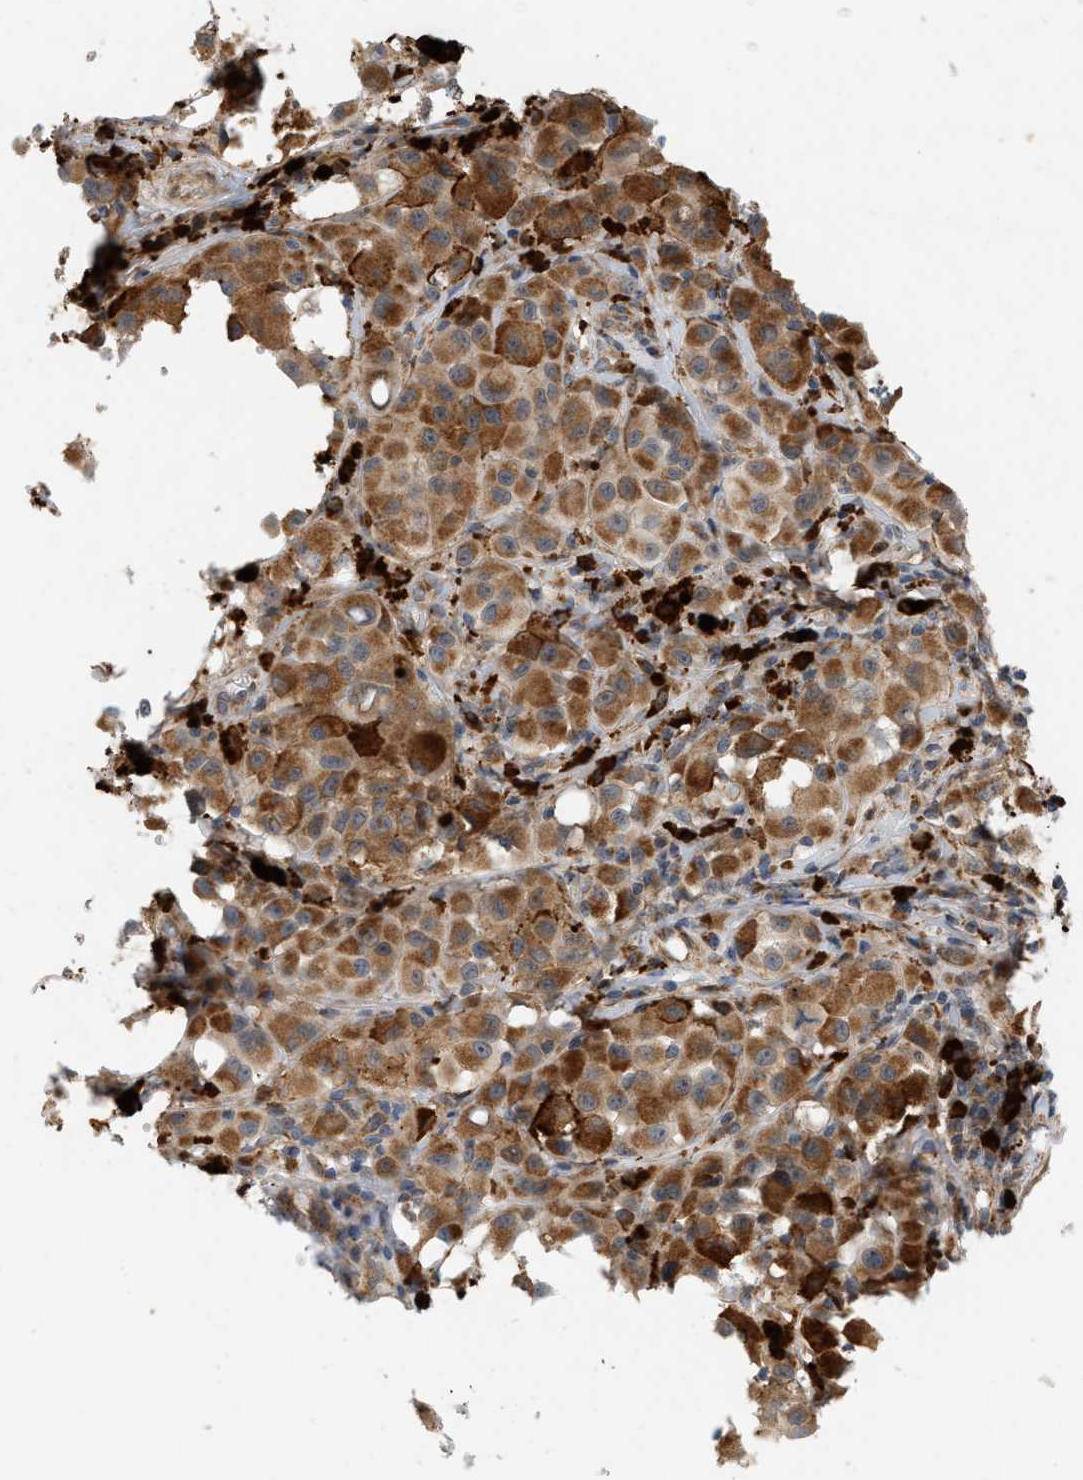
{"staining": {"intensity": "moderate", "quantity": ">75%", "location": "cytoplasmic/membranous"}, "tissue": "melanoma", "cell_type": "Tumor cells", "image_type": "cancer", "snomed": [{"axis": "morphology", "description": "Malignant melanoma, NOS"}, {"axis": "topography", "description": "Skin"}], "caption": "About >75% of tumor cells in human malignant melanoma show moderate cytoplasmic/membranous protein expression as visualized by brown immunohistochemical staining.", "gene": "MCU", "patient": {"sex": "male", "age": 84}}